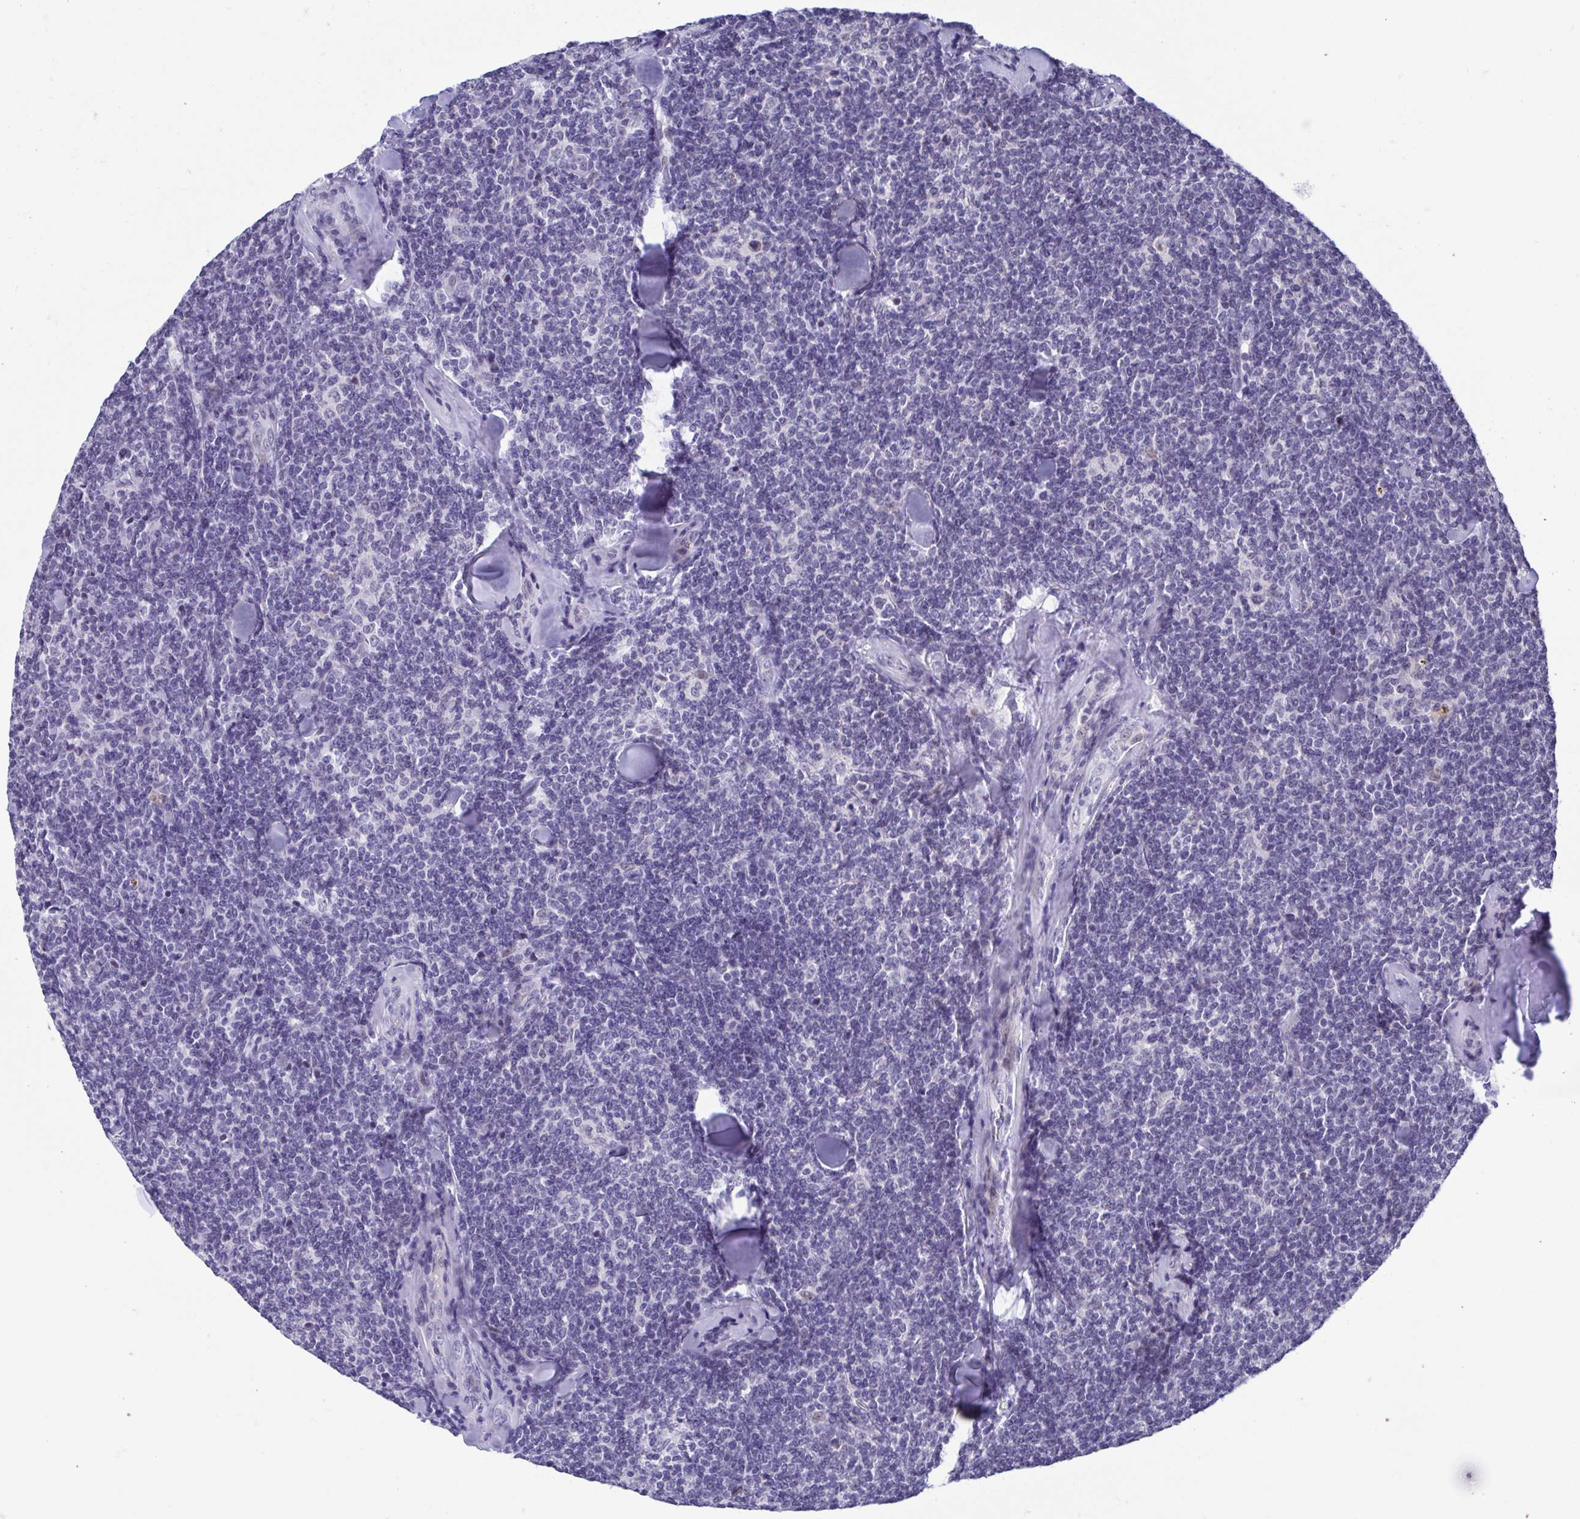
{"staining": {"intensity": "negative", "quantity": "none", "location": "none"}, "tissue": "lymphoma", "cell_type": "Tumor cells", "image_type": "cancer", "snomed": [{"axis": "morphology", "description": "Malignant lymphoma, non-Hodgkin's type, Low grade"}, {"axis": "topography", "description": "Lymph node"}], "caption": "Tumor cells show no significant protein positivity in malignant lymphoma, non-Hodgkin's type (low-grade).", "gene": "PERM1", "patient": {"sex": "female", "age": 56}}